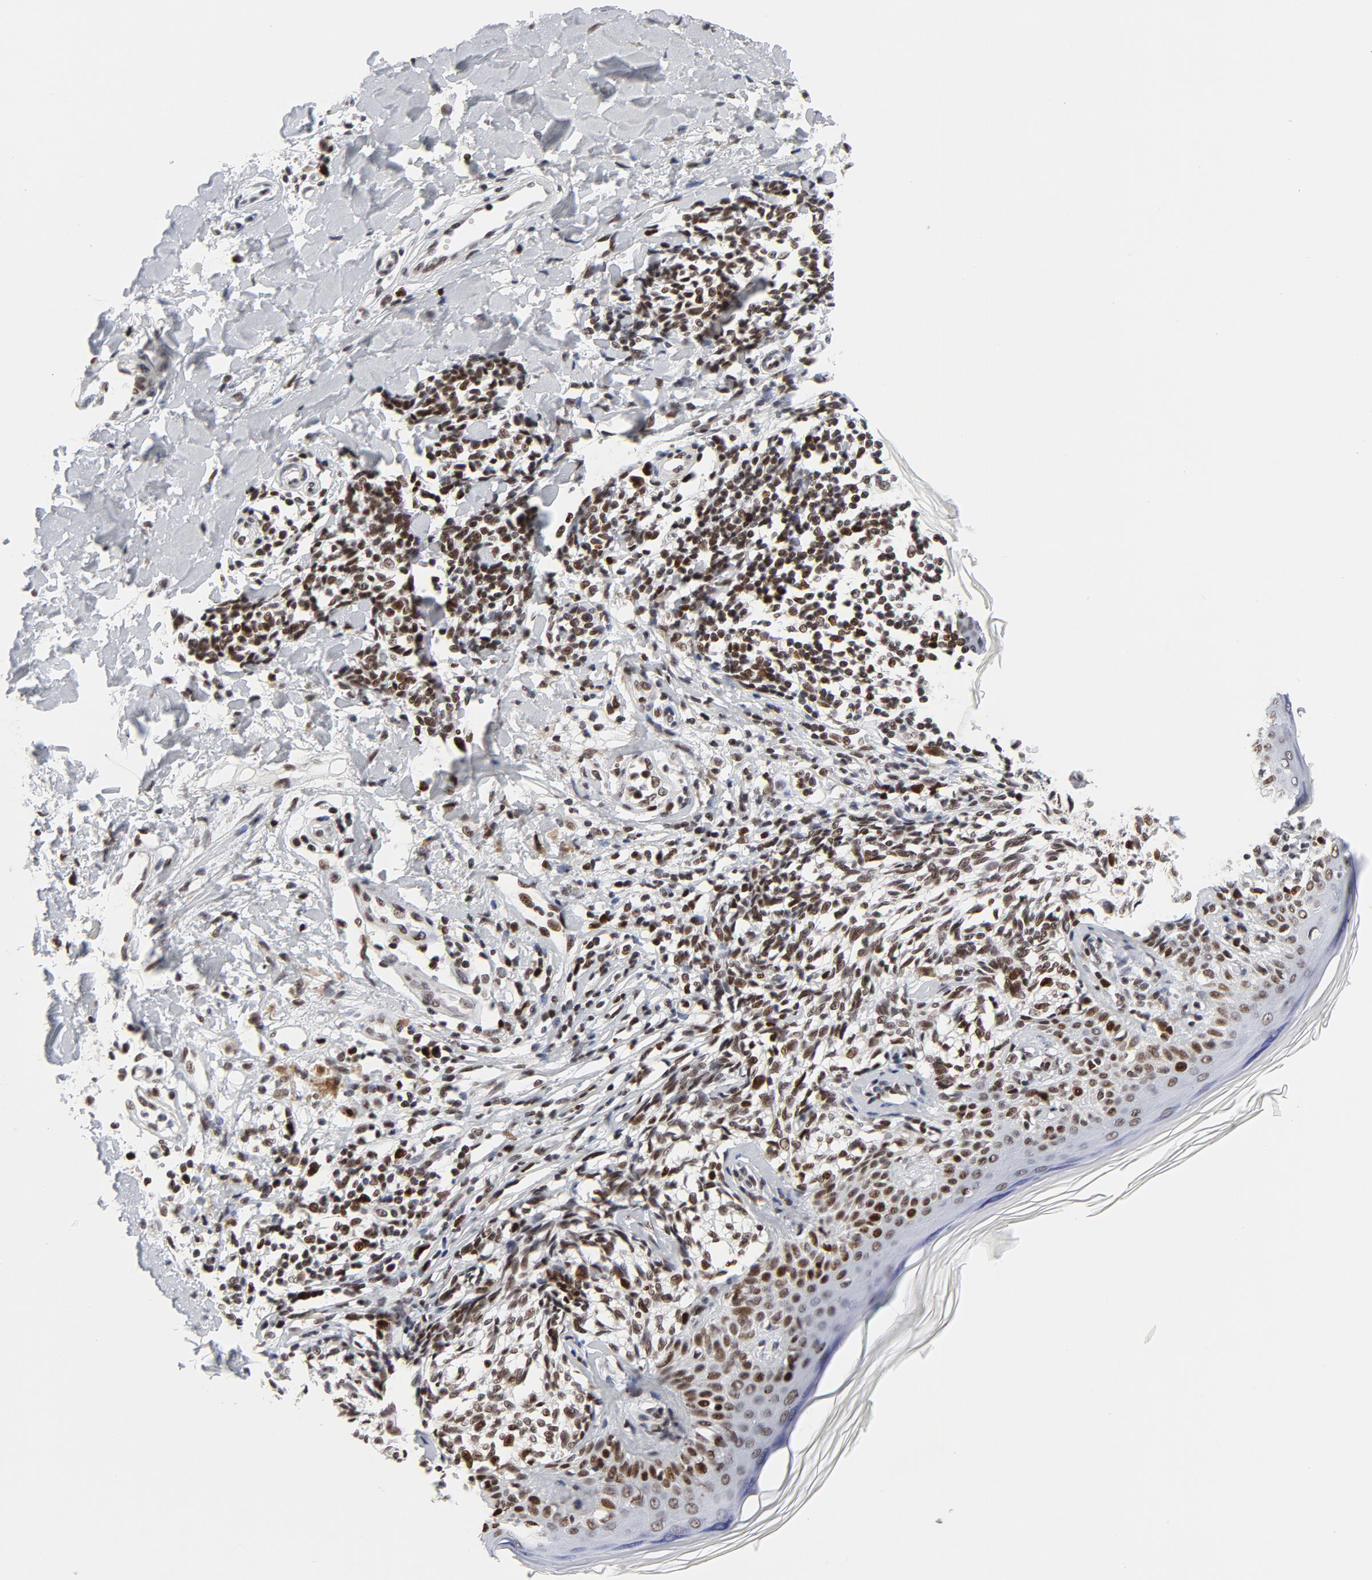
{"staining": {"intensity": "moderate", "quantity": ">75%", "location": "nuclear"}, "tissue": "melanoma", "cell_type": "Tumor cells", "image_type": "cancer", "snomed": [{"axis": "morphology", "description": "Malignant melanoma, NOS"}, {"axis": "topography", "description": "Skin"}], "caption": "A brown stain labels moderate nuclear expression of a protein in human melanoma tumor cells. (DAB IHC with brightfield microscopy, high magnification).", "gene": "RFC4", "patient": {"sex": "male", "age": 67}}